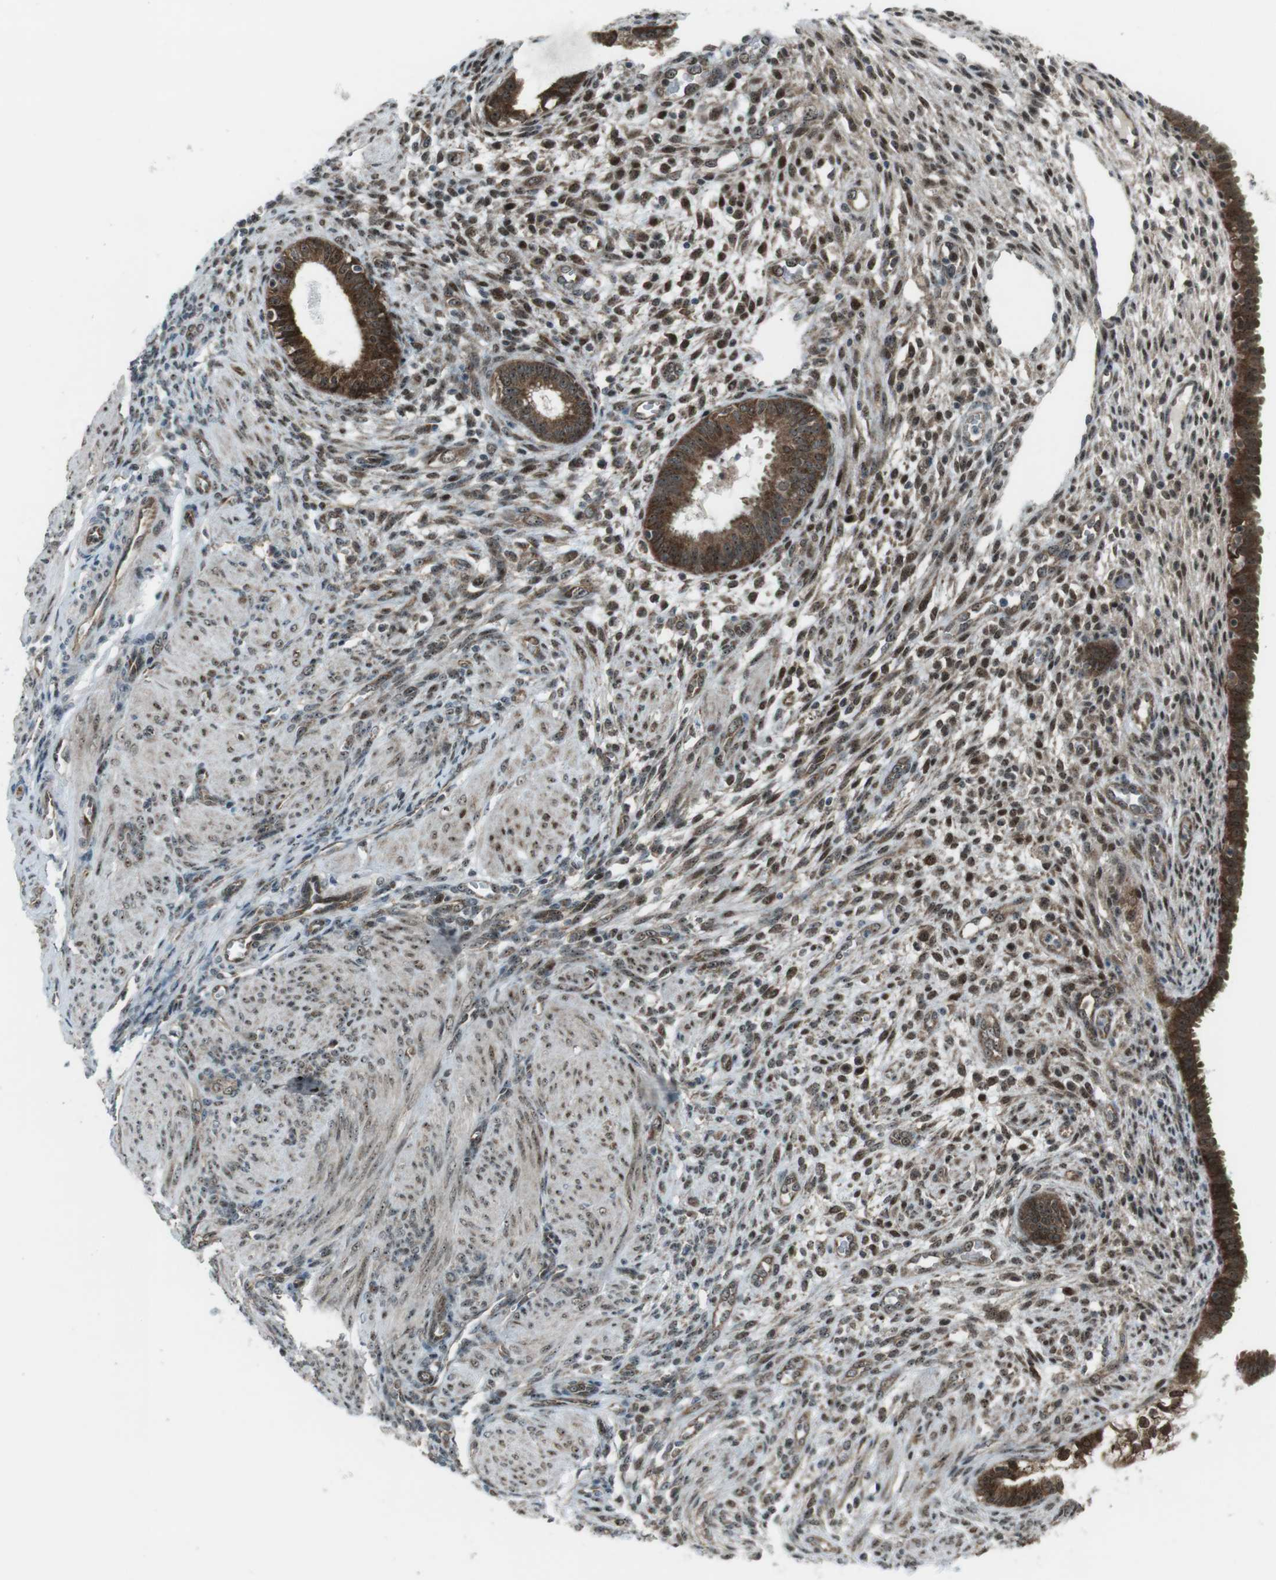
{"staining": {"intensity": "strong", "quantity": "25%-75%", "location": "cytoplasmic/membranous,nuclear"}, "tissue": "endometrium", "cell_type": "Cells in endometrial stroma", "image_type": "normal", "snomed": [{"axis": "morphology", "description": "Normal tissue, NOS"}, {"axis": "topography", "description": "Endometrium"}], "caption": "Protein staining of normal endometrium shows strong cytoplasmic/membranous,nuclear staining in about 25%-75% of cells in endometrial stroma. (brown staining indicates protein expression, while blue staining denotes nuclei).", "gene": "CSNK1D", "patient": {"sex": "female", "age": 72}}